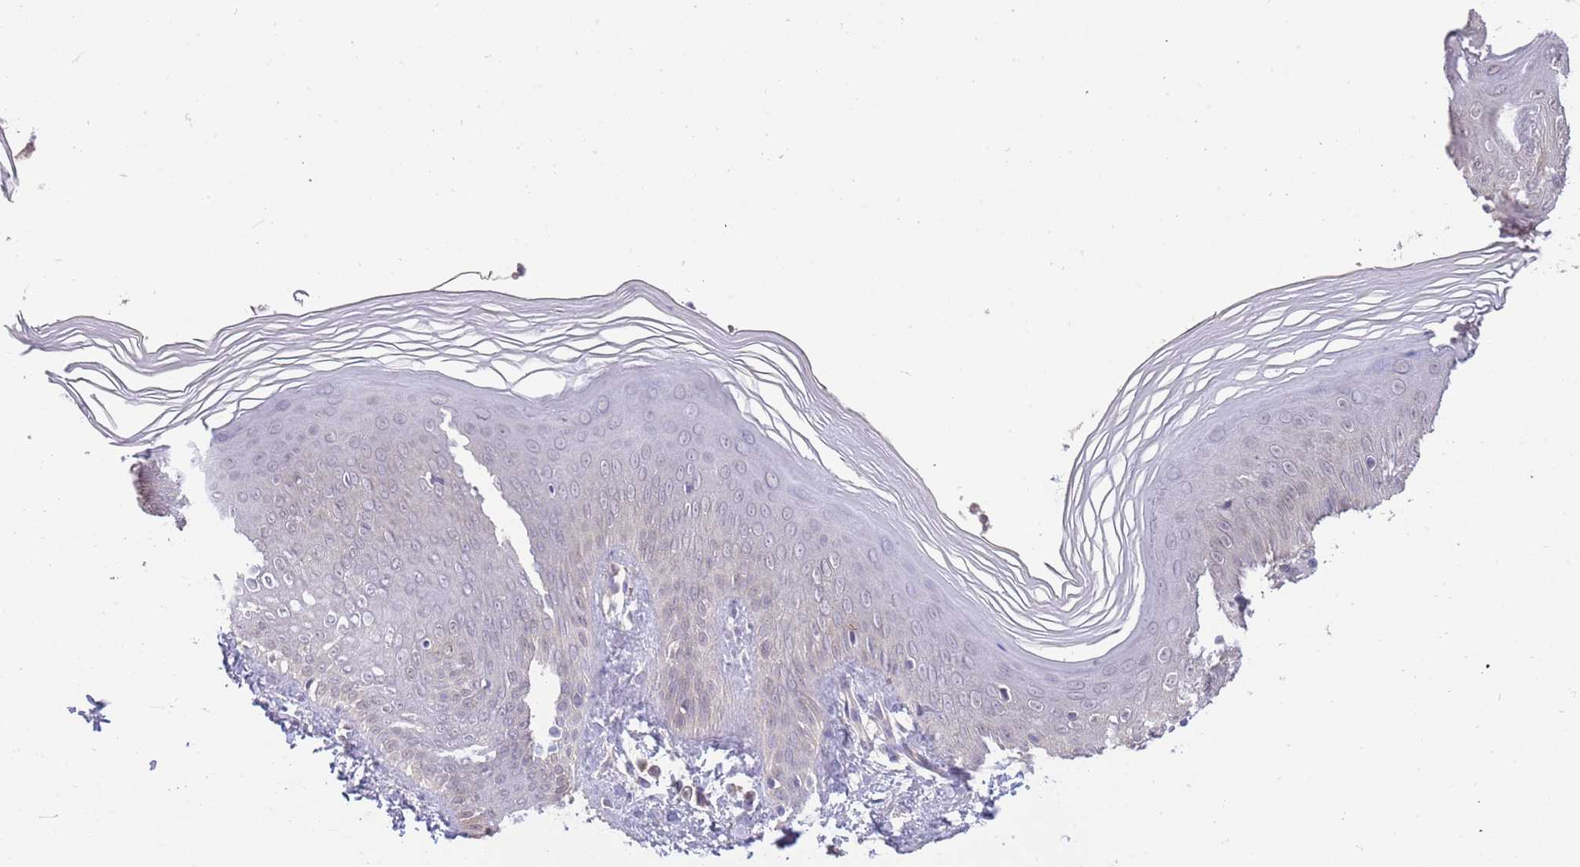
{"staining": {"intensity": "moderate", "quantity": "<25%", "location": "cytoplasmic/membranous"}, "tissue": "skin", "cell_type": "Epidermal cells", "image_type": "normal", "snomed": [{"axis": "morphology", "description": "Normal tissue, NOS"}, {"axis": "morphology", "description": "Inflammation, NOS"}, {"axis": "topography", "description": "Soft tissue"}, {"axis": "topography", "description": "Anal"}], "caption": "Skin stained with DAB immunohistochemistry (IHC) displays low levels of moderate cytoplasmic/membranous expression in about <25% of epidermal cells.", "gene": "AP5S1", "patient": {"sex": "female", "age": 15}}